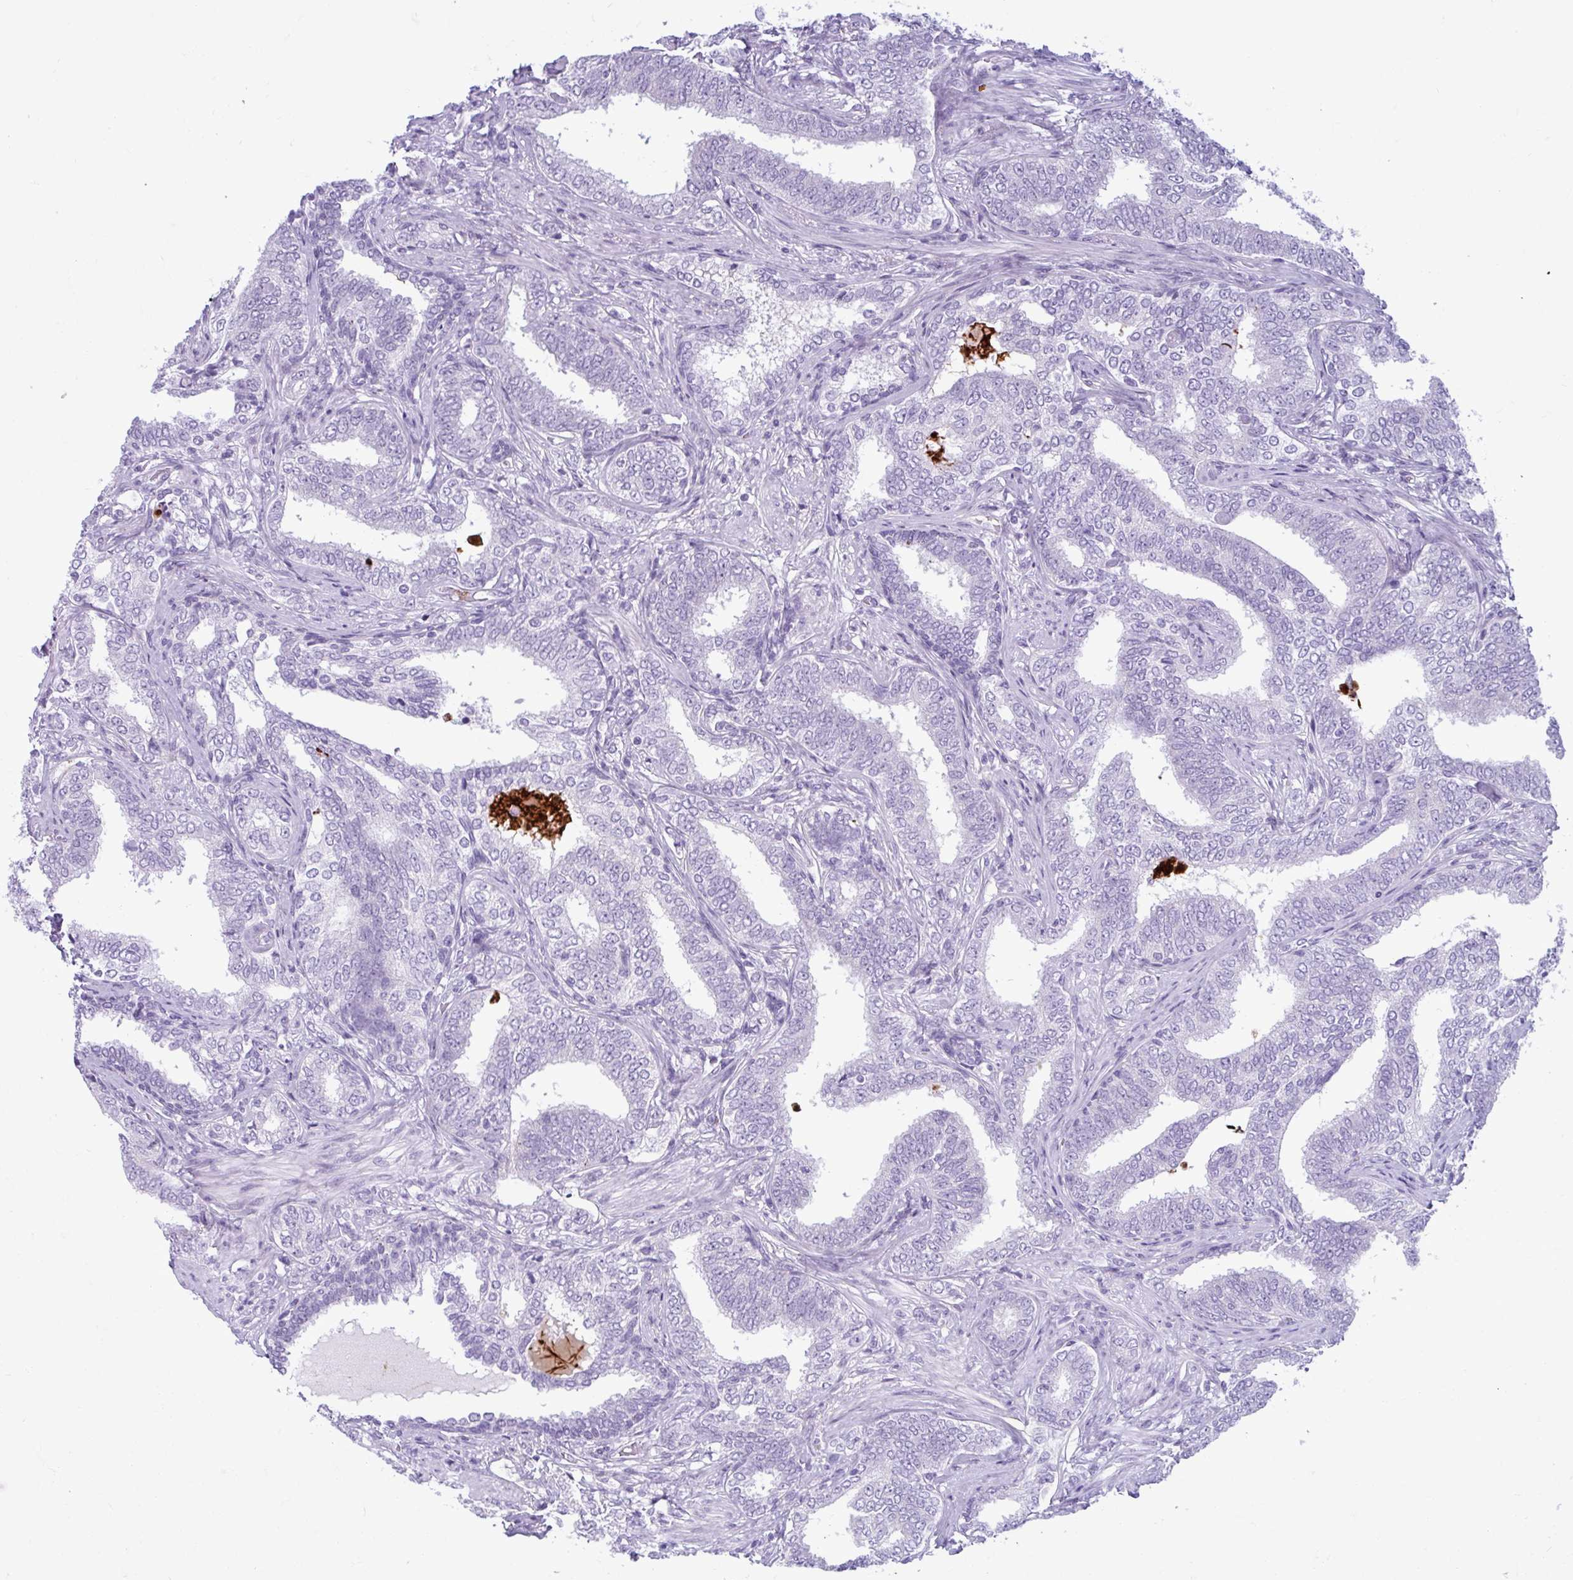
{"staining": {"intensity": "negative", "quantity": "none", "location": "none"}, "tissue": "prostate cancer", "cell_type": "Tumor cells", "image_type": "cancer", "snomed": [{"axis": "morphology", "description": "Adenocarcinoma, High grade"}, {"axis": "topography", "description": "Prostate"}], "caption": "A high-resolution histopathology image shows IHC staining of high-grade adenocarcinoma (prostate), which displays no significant staining in tumor cells.", "gene": "CEP120", "patient": {"sex": "male", "age": 72}}